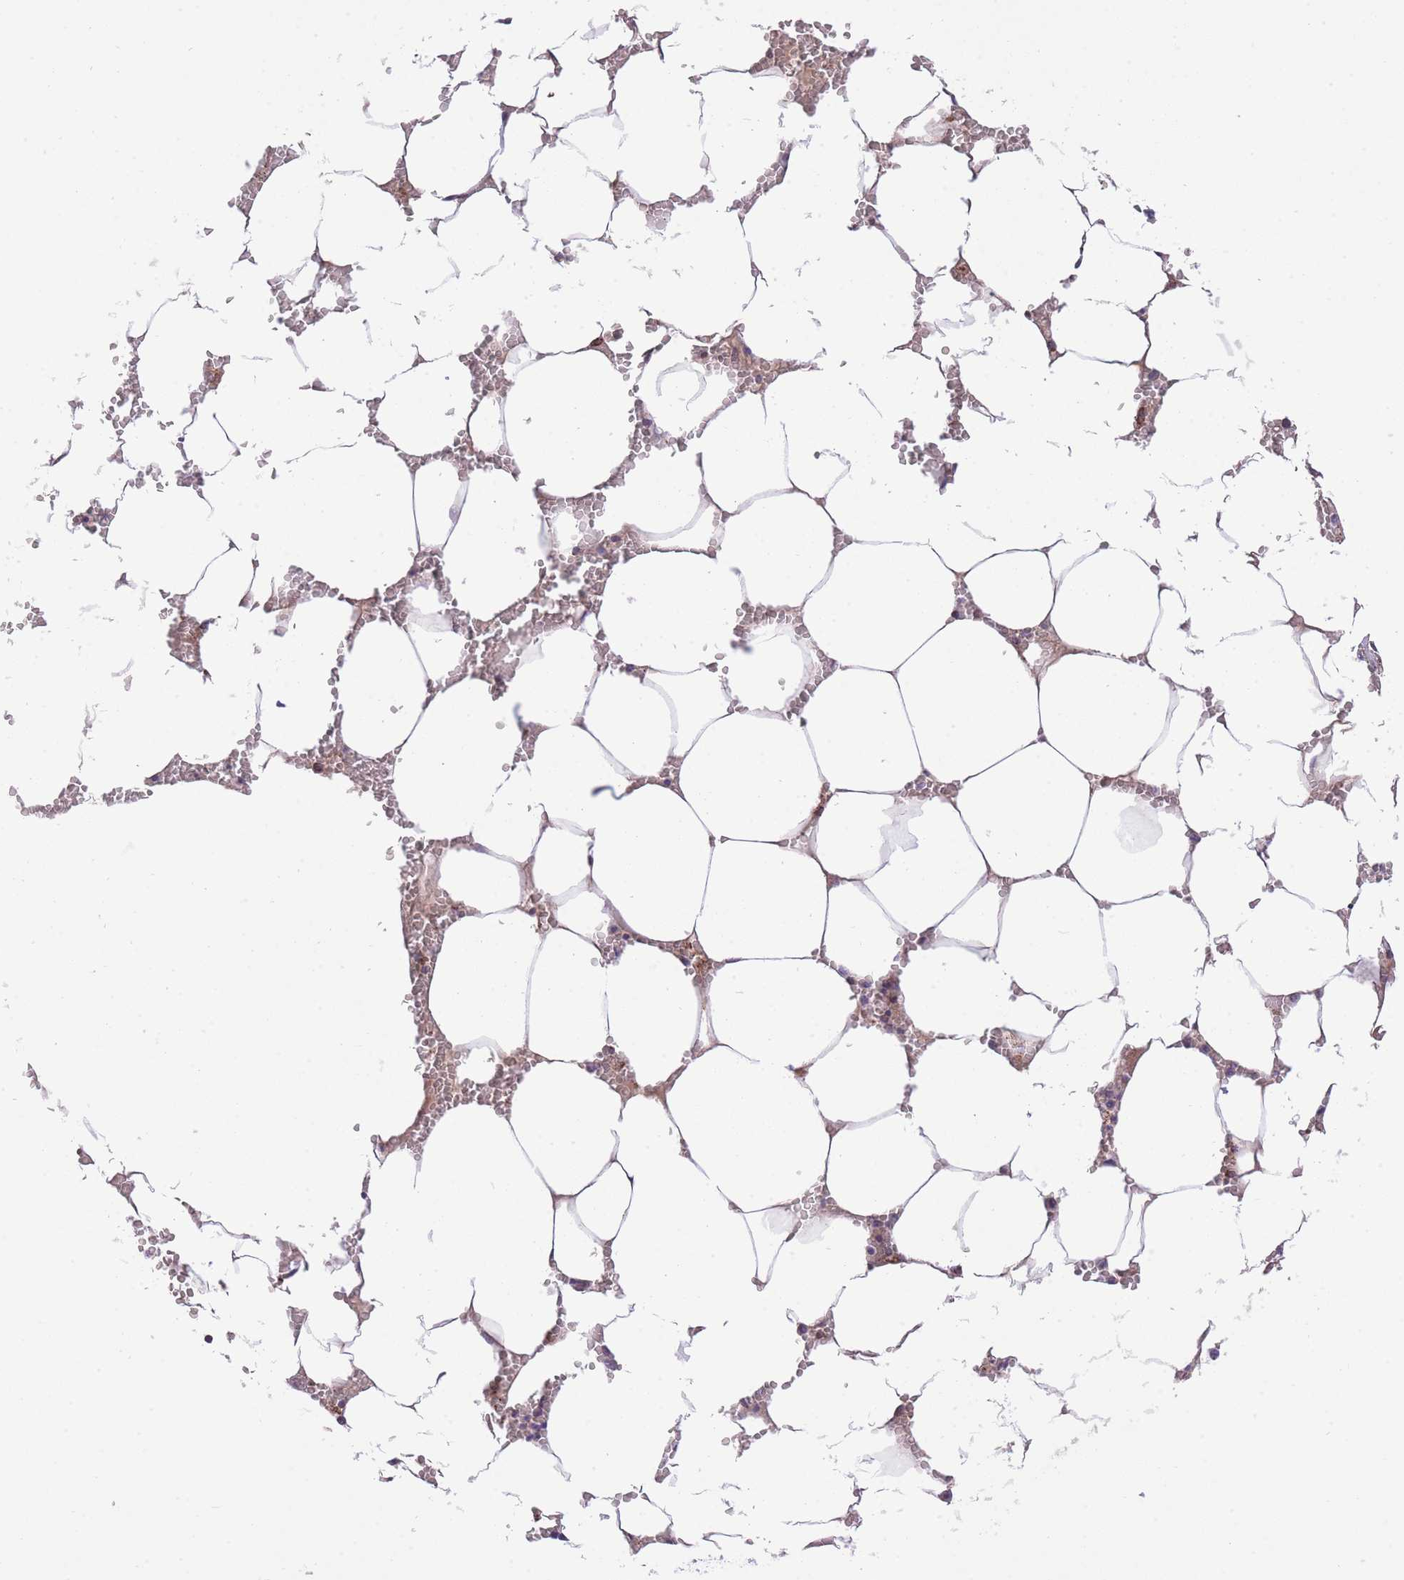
{"staining": {"intensity": "moderate", "quantity": "<25%", "location": "cytoplasmic/membranous"}, "tissue": "bone marrow", "cell_type": "Hematopoietic cells", "image_type": "normal", "snomed": [{"axis": "morphology", "description": "Normal tissue, NOS"}, {"axis": "topography", "description": "Bone marrow"}], "caption": "This is an image of immunohistochemistry (IHC) staining of unremarkable bone marrow, which shows moderate staining in the cytoplasmic/membranous of hematopoietic cells.", "gene": "ST3GAL3", "patient": {"sex": "male", "age": 70}}